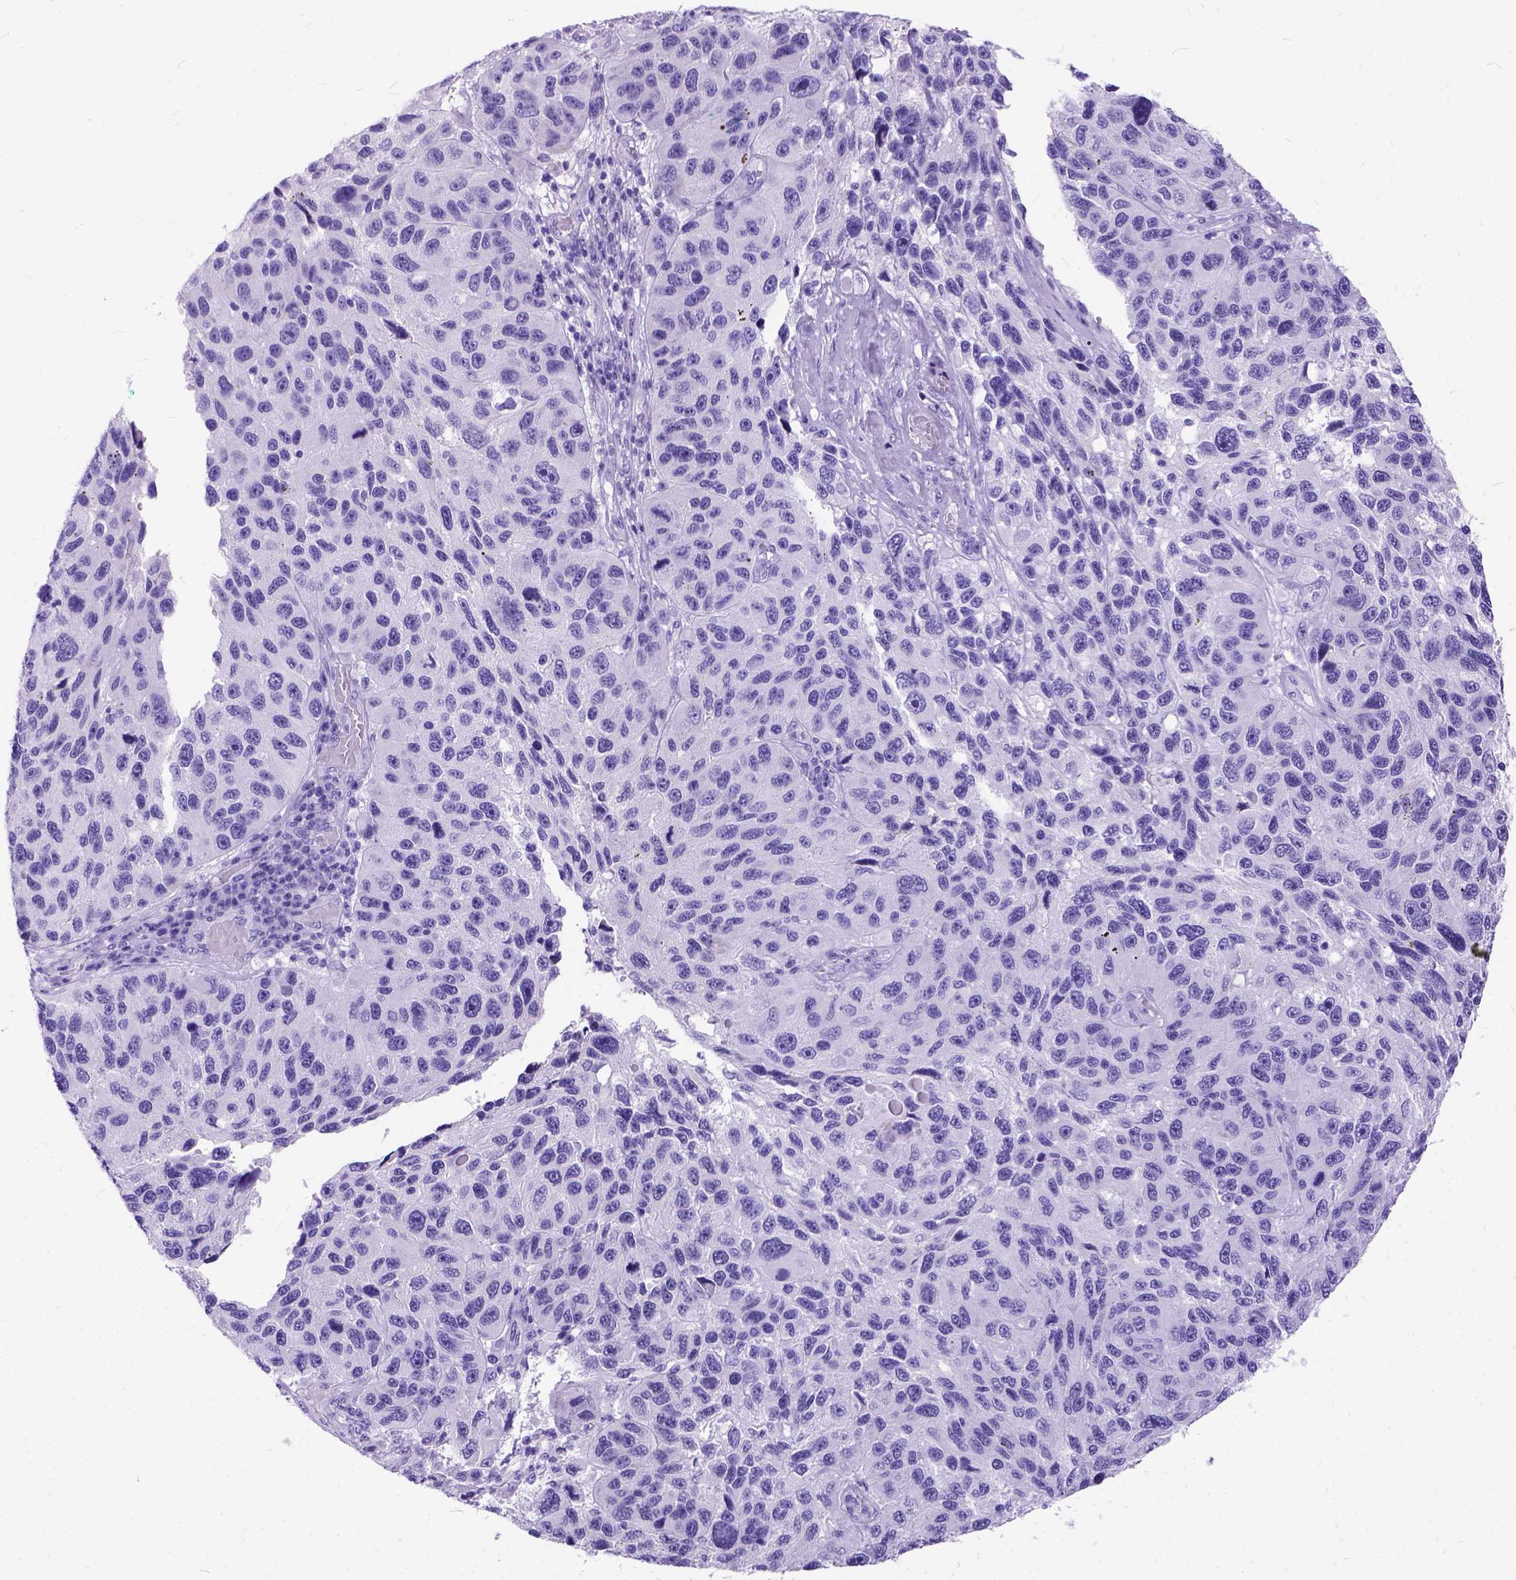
{"staining": {"intensity": "negative", "quantity": "none", "location": "none"}, "tissue": "melanoma", "cell_type": "Tumor cells", "image_type": "cancer", "snomed": [{"axis": "morphology", "description": "Malignant melanoma, NOS"}, {"axis": "topography", "description": "Skin"}], "caption": "Immunohistochemistry (IHC) micrograph of neoplastic tissue: human melanoma stained with DAB exhibits no significant protein staining in tumor cells.", "gene": "C1QTNF3", "patient": {"sex": "male", "age": 53}}